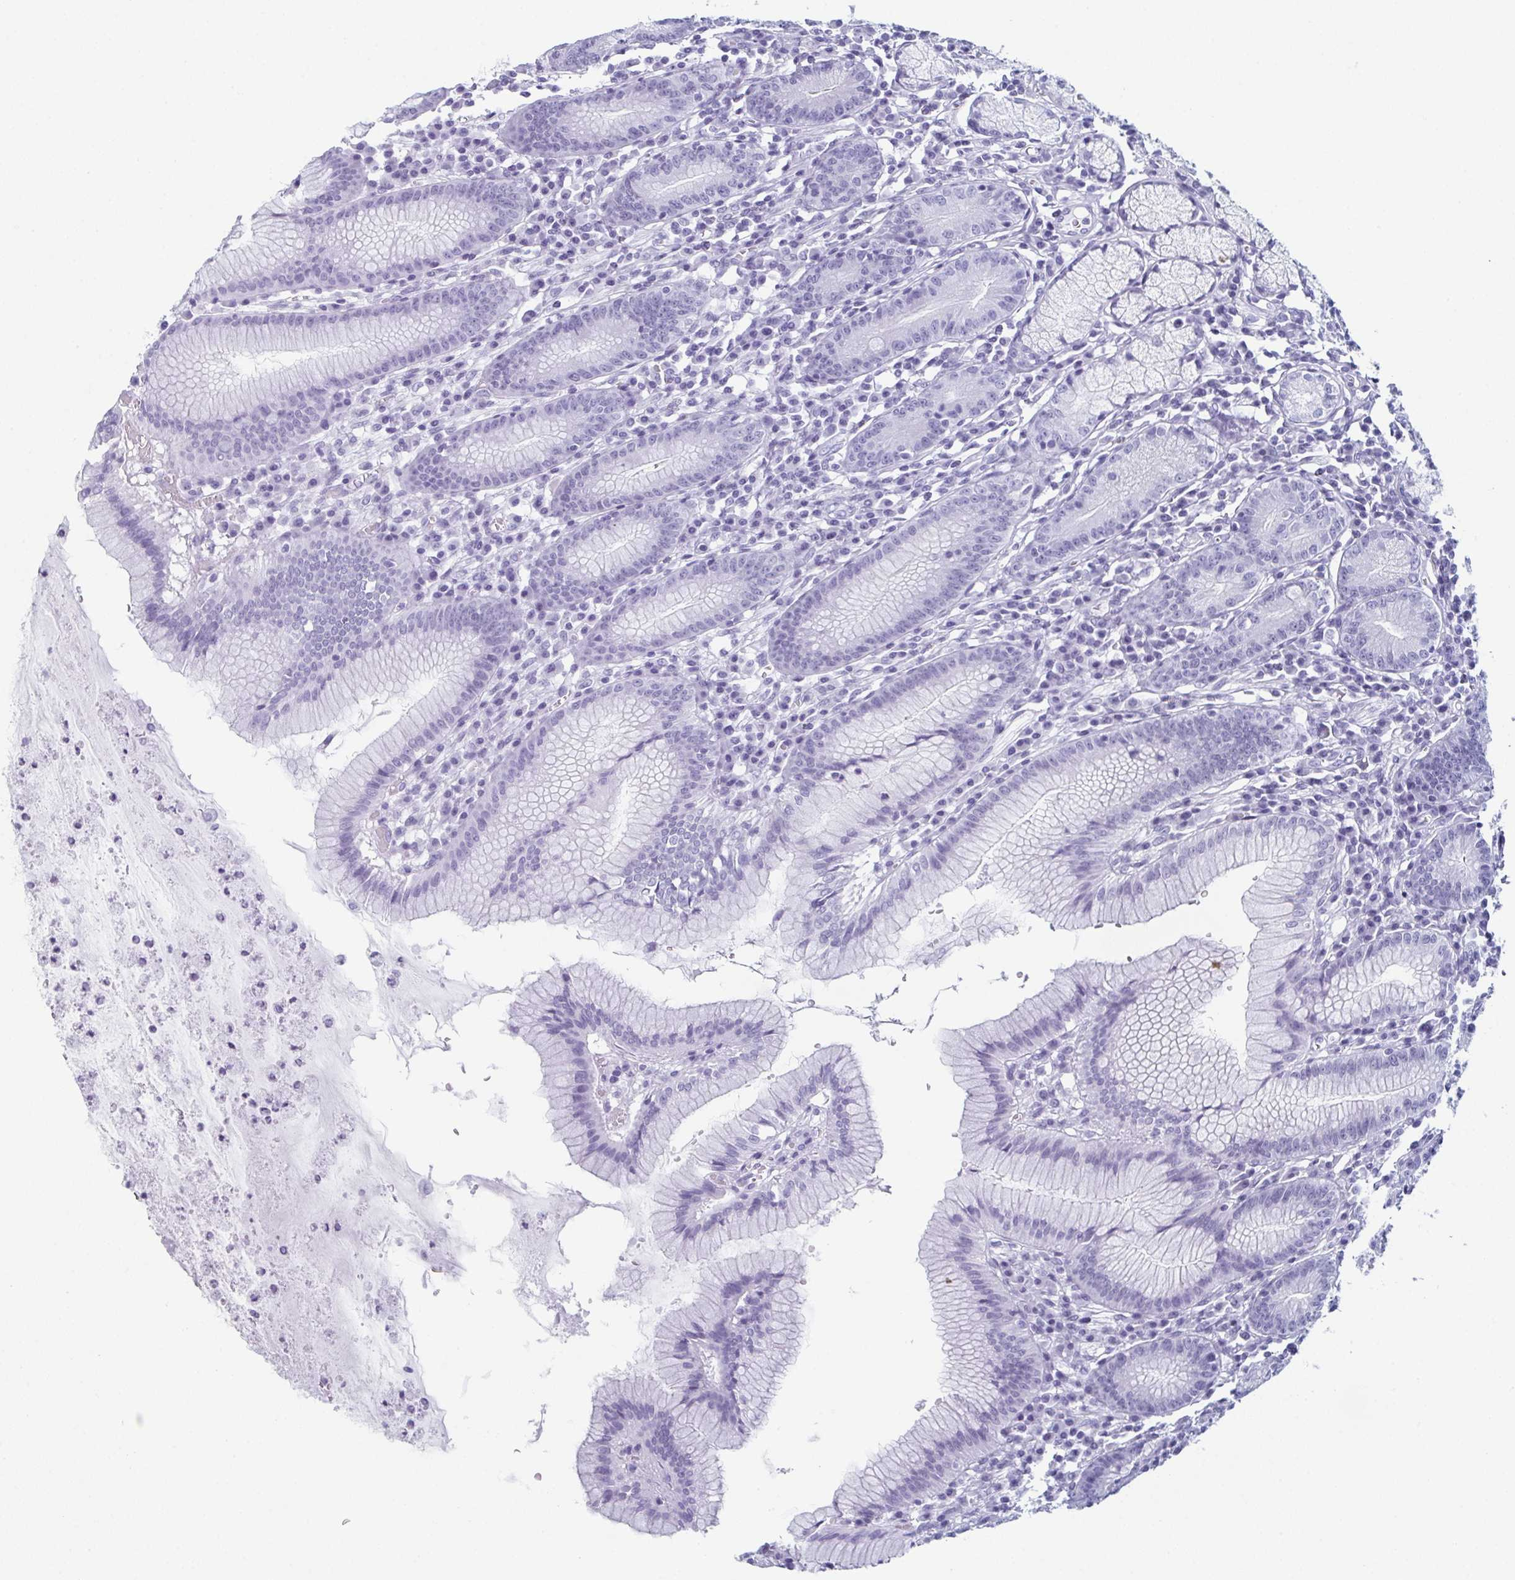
{"staining": {"intensity": "negative", "quantity": "none", "location": "none"}, "tissue": "stomach", "cell_type": "Glandular cells", "image_type": "normal", "snomed": [{"axis": "morphology", "description": "Normal tissue, NOS"}, {"axis": "topography", "description": "Stomach"}], "caption": "Micrograph shows no protein expression in glandular cells of normal stomach. (DAB immunohistochemistry (IHC), high magnification).", "gene": "ENKUR", "patient": {"sex": "male", "age": 55}}